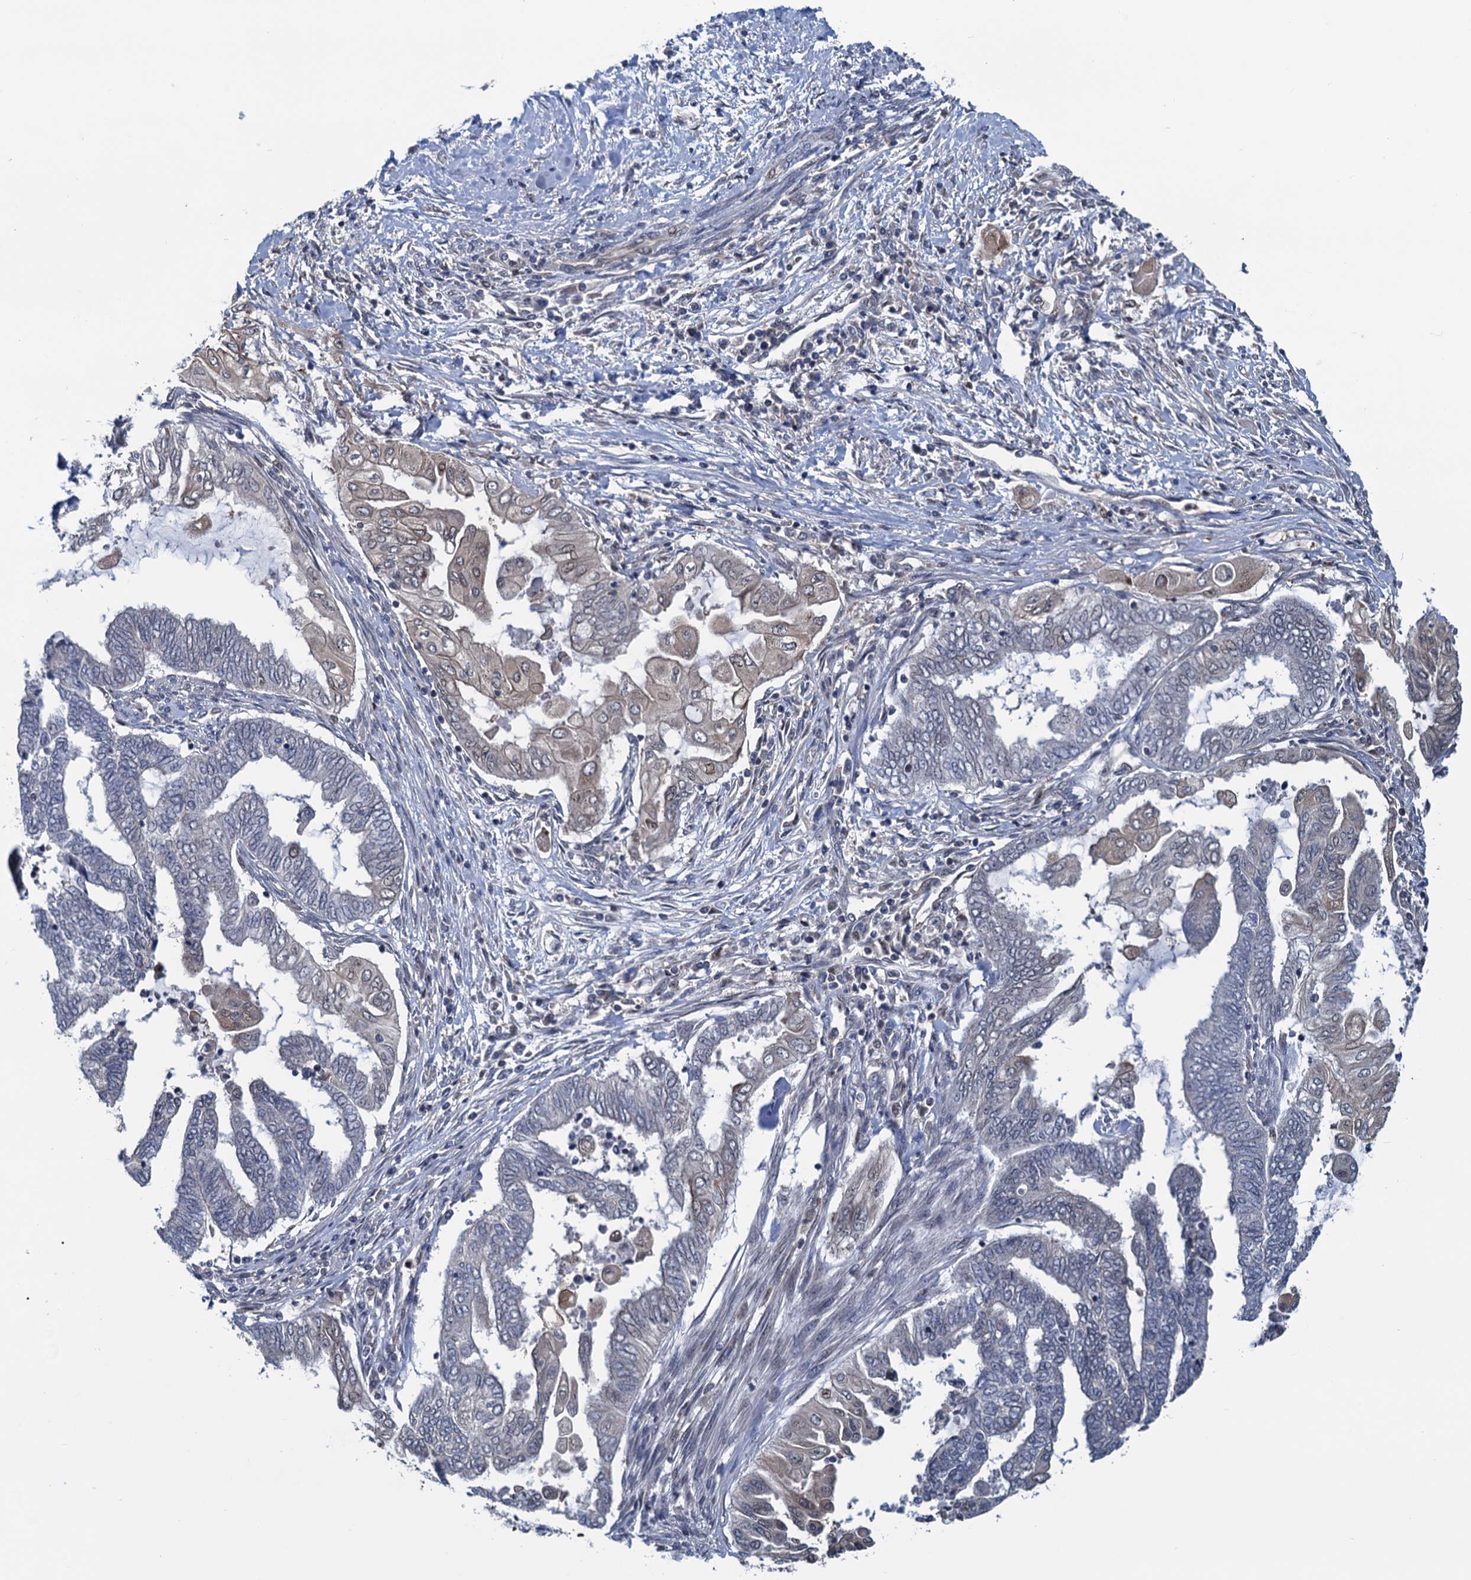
{"staining": {"intensity": "negative", "quantity": "none", "location": "none"}, "tissue": "endometrial cancer", "cell_type": "Tumor cells", "image_type": "cancer", "snomed": [{"axis": "morphology", "description": "Adenocarcinoma, NOS"}, {"axis": "topography", "description": "Uterus"}, {"axis": "topography", "description": "Endometrium"}], "caption": "Tumor cells are negative for brown protein staining in adenocarcinoma (endometrial). (DAB IHC visualized using brightfield microscopy, high magnification).", "gene": "RNF125", "patient": {"sex": "female", "age": 70}}